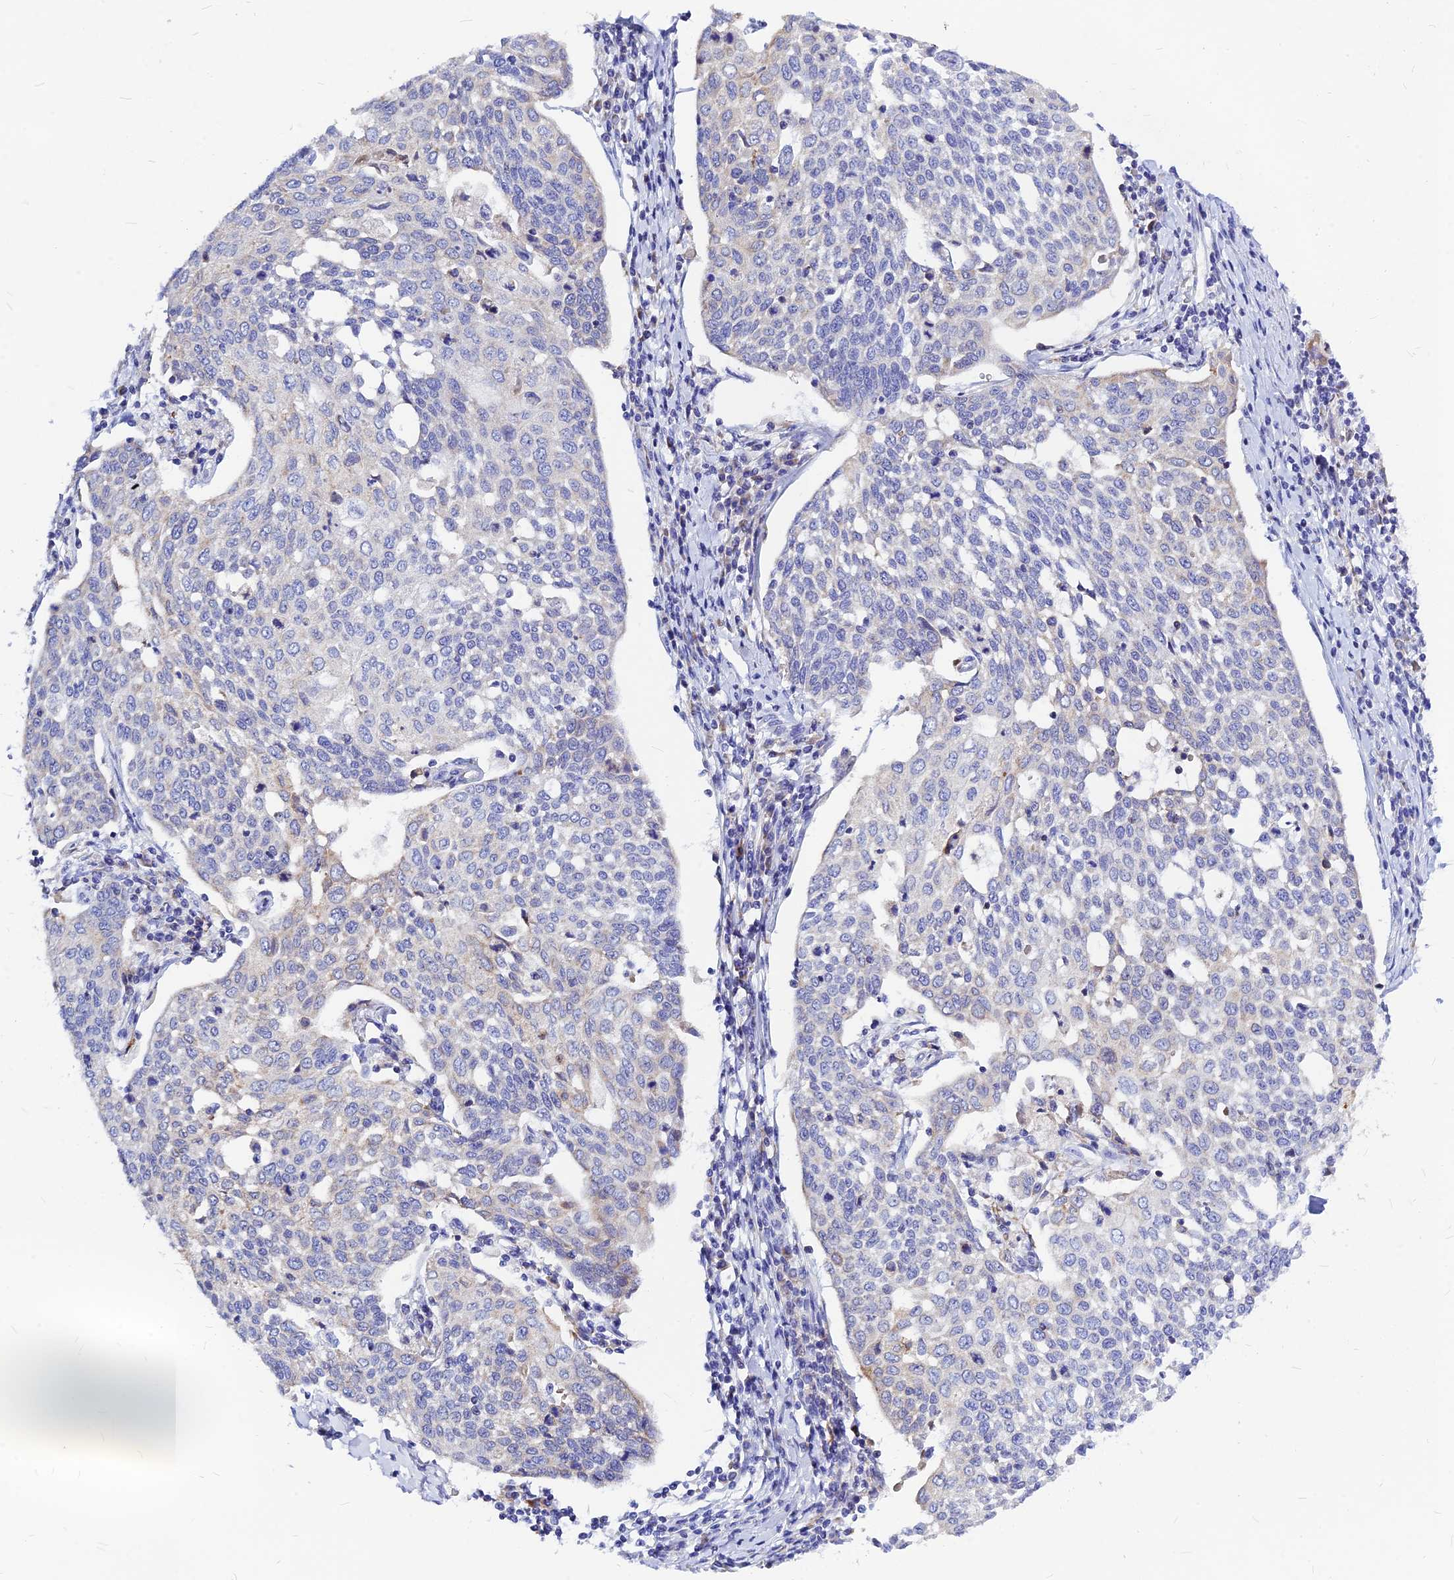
{"staining": {"intensity": "negative", "quantity": "none", "location": "none"}, "tissue": "cervical cancer", "cell_type": "Tumor cells", "image_type": "cancer", "snomed": [{"axis": "morphology", "description": "Squamous cell carcinoma, NOS"}, {"axis": "topography", "description": "Cervix"}], "caption": "Tumor cells are negative for protein expression in human cervical squamous cell carcinoma. (IHC, brightfield microscopy, high magnification).", "gene": "CNOT6", "patient": {"sex": "female", "age": 34}}